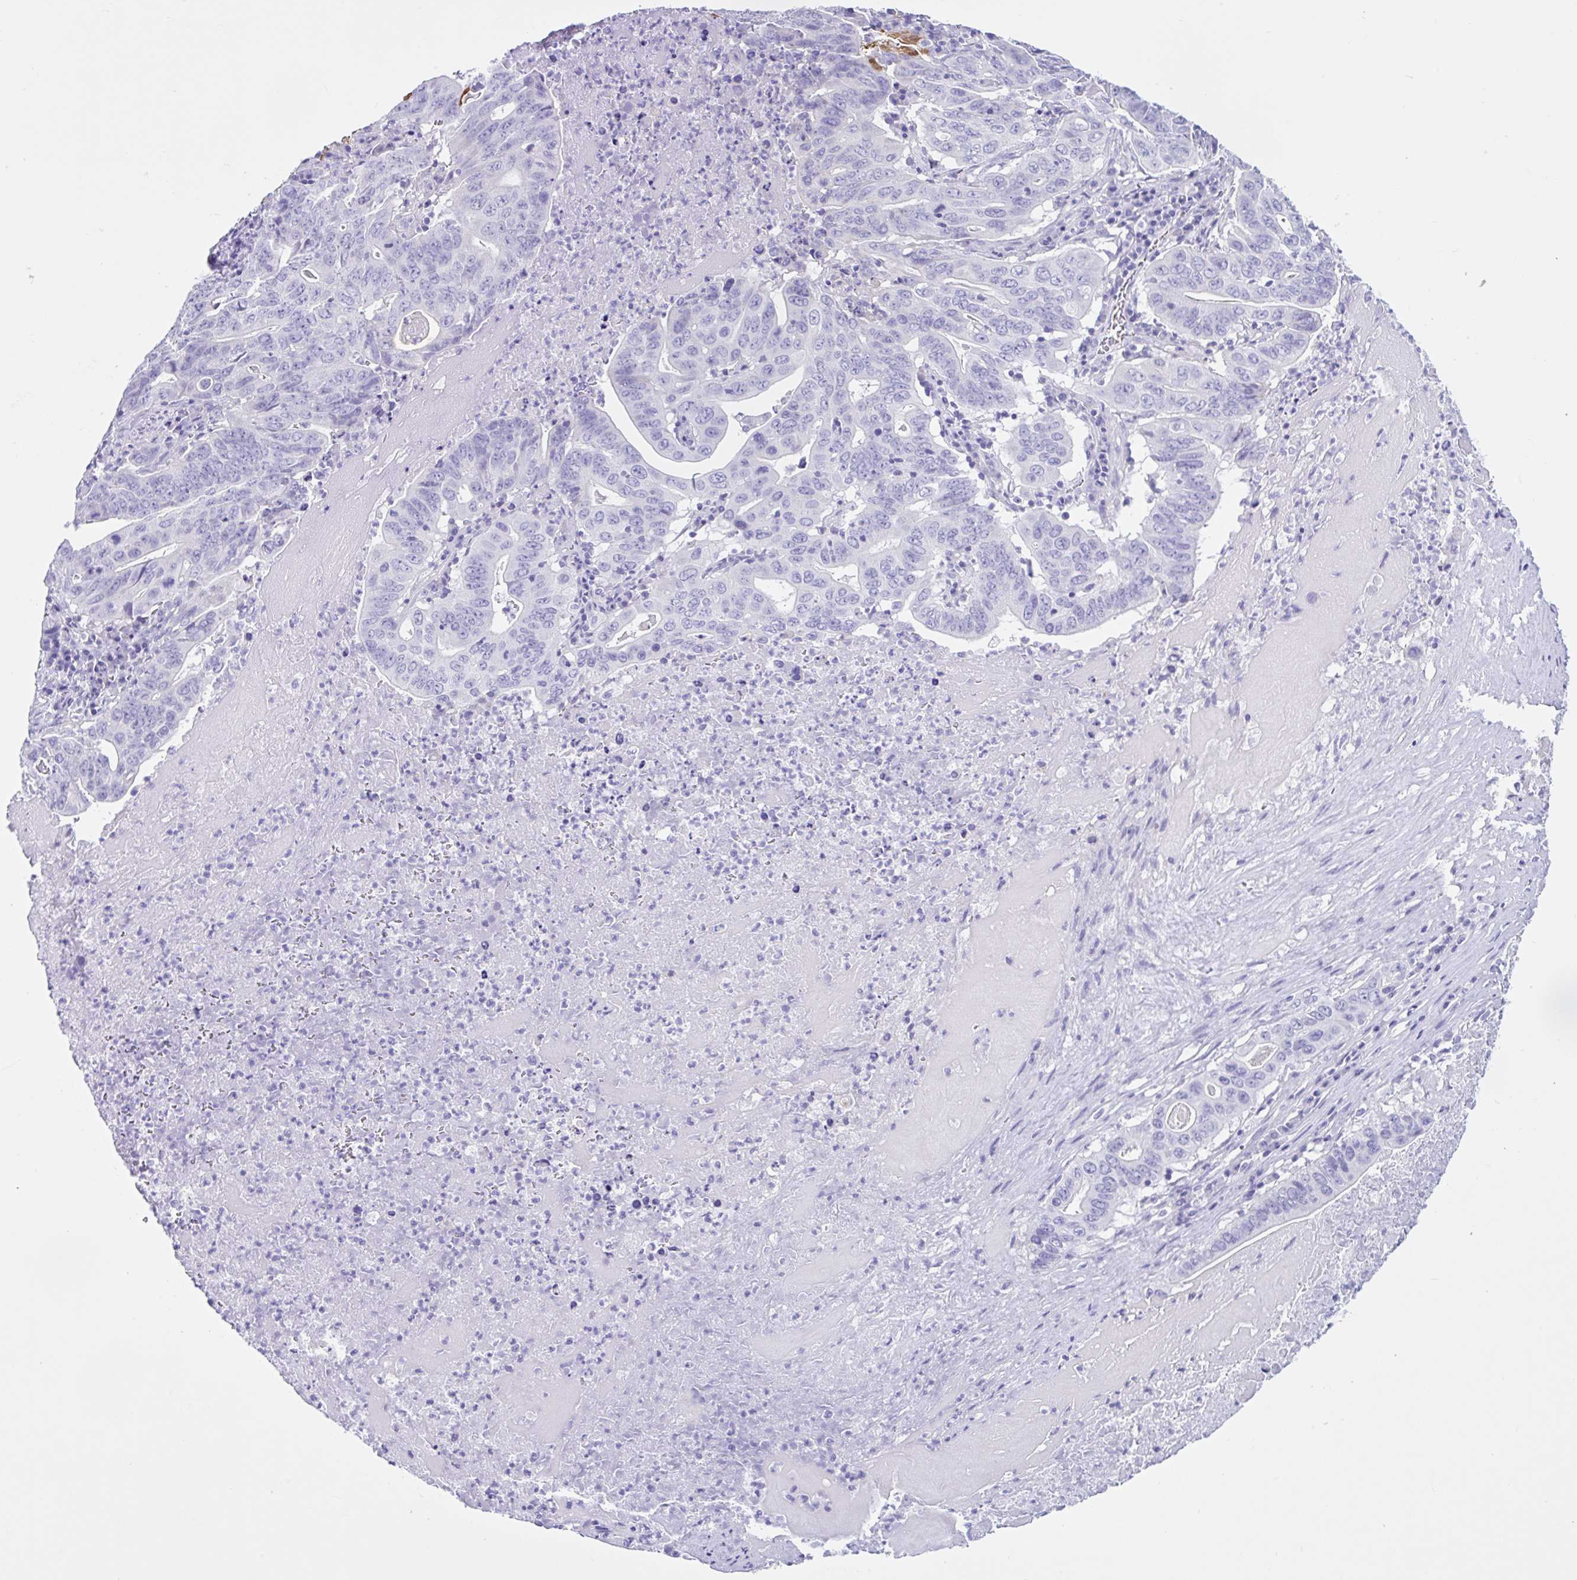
{"staining": {"intensity": "negative", "quantity": "none", "location": "none"}, "tissue": "lung cancer", "cell_type": "Tumor cells", "image_type": "cancer", "snomed": [{"axis": "morphology", "description": "Adenocarcinoma, NOS"}, {"axis": "topography", "description": "Lung"}], "caption": "Image shows no protein positivity in tumor cells of lung cancer (adenocarcinoma) tissue. (Brightfield microscopy of DAB immunohistochemistry (IHC) at high magnification).", "gene": "CYP19A1", "patient": {"sex": "female", "age": 60}}